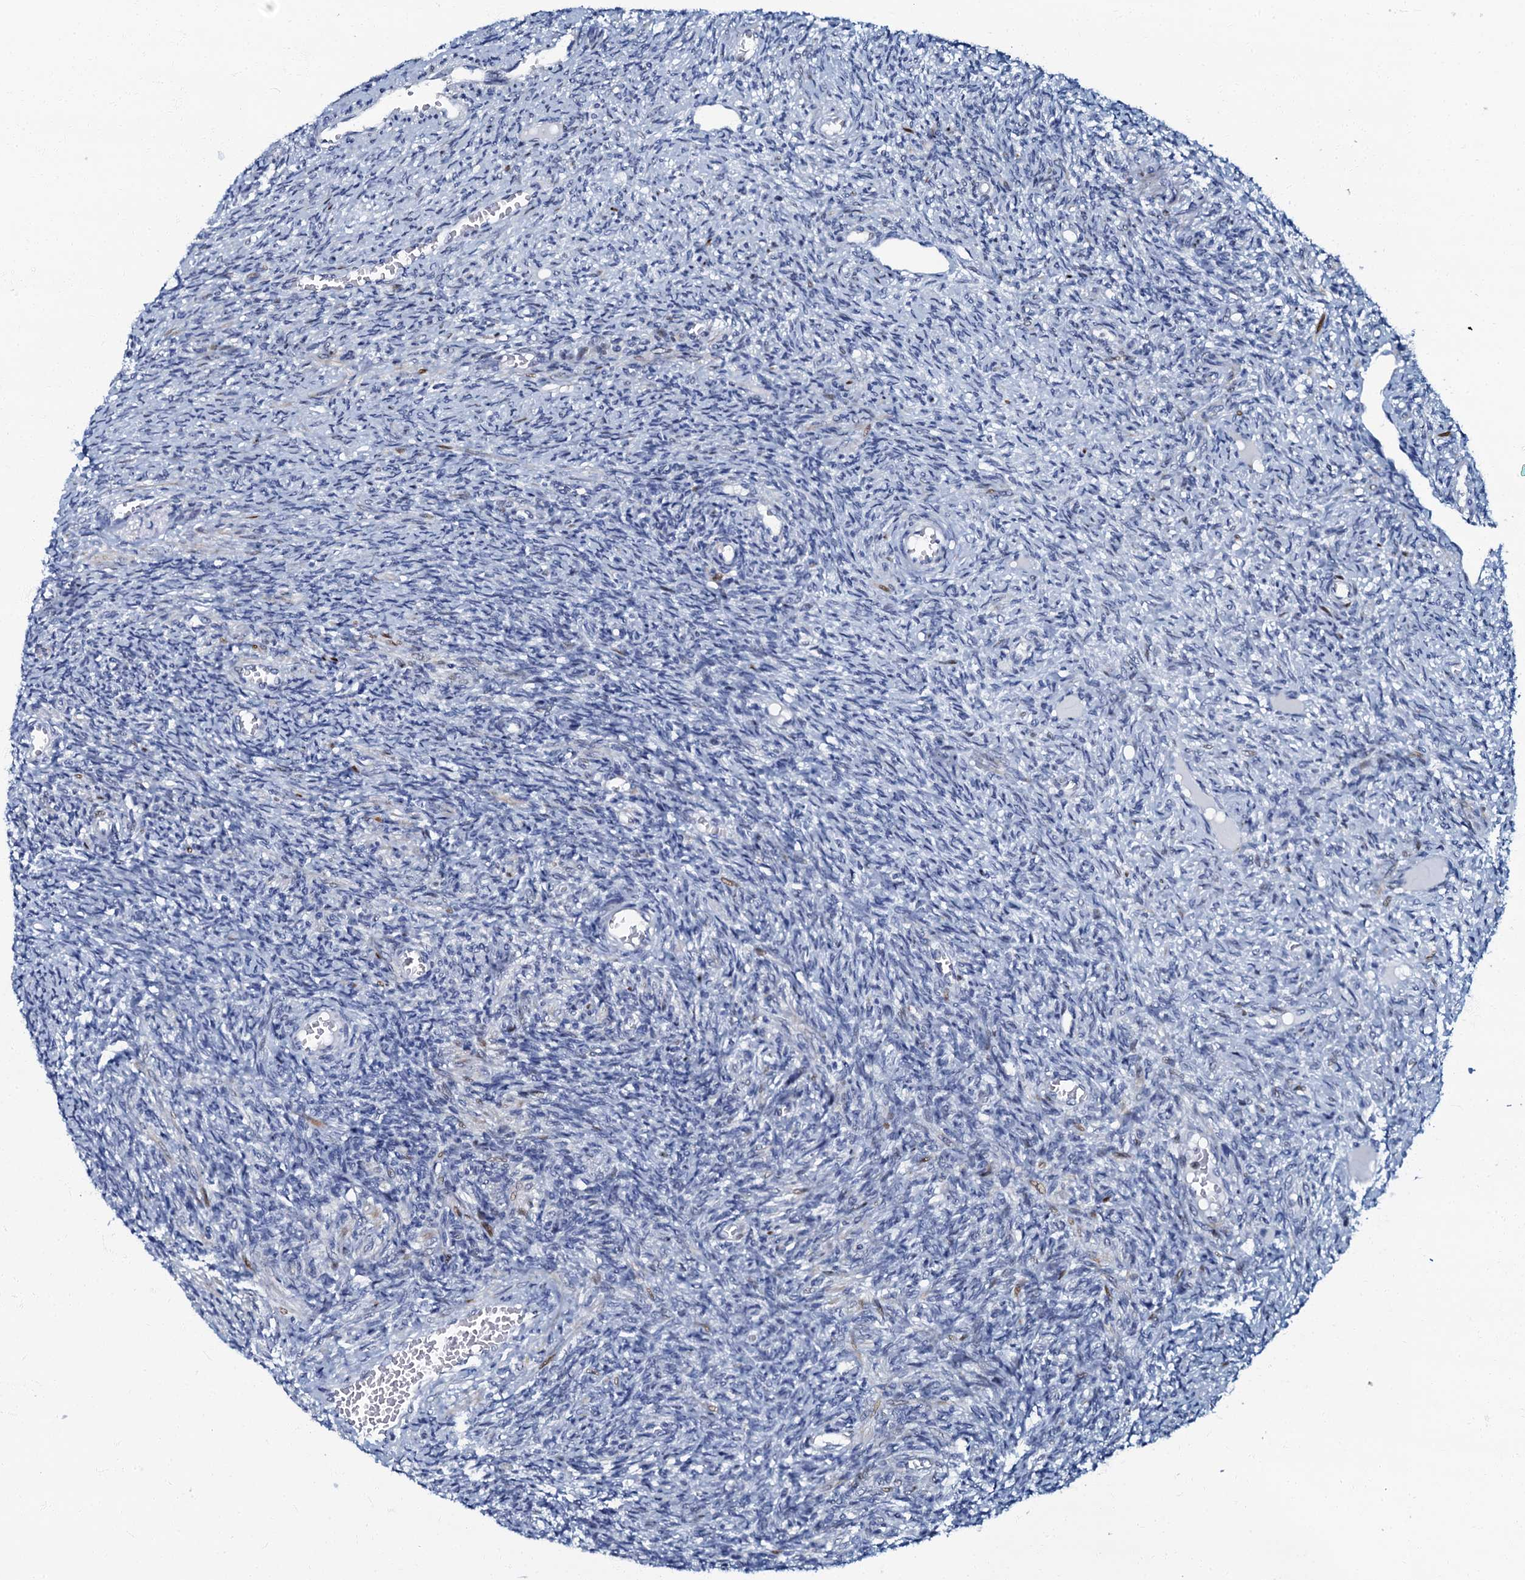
{"staining": {"intensity": "negative", "quantity": "none", "location": "none"}, "tissue": "ovary", "cell_type": "Ovarian stroma cells", "image_type": "normal", "snomed": [{"axis": "morphology", "description": "Normal tissue, NOS"}, {"axis": "topography", "description": "Ovary"}], "caption": "Protein analysis of normal ovary demonstrates no significant staining in ovarian stroma cells.", "gene": "MFSD5", "patient": {"sex": "female", "age": 27}}